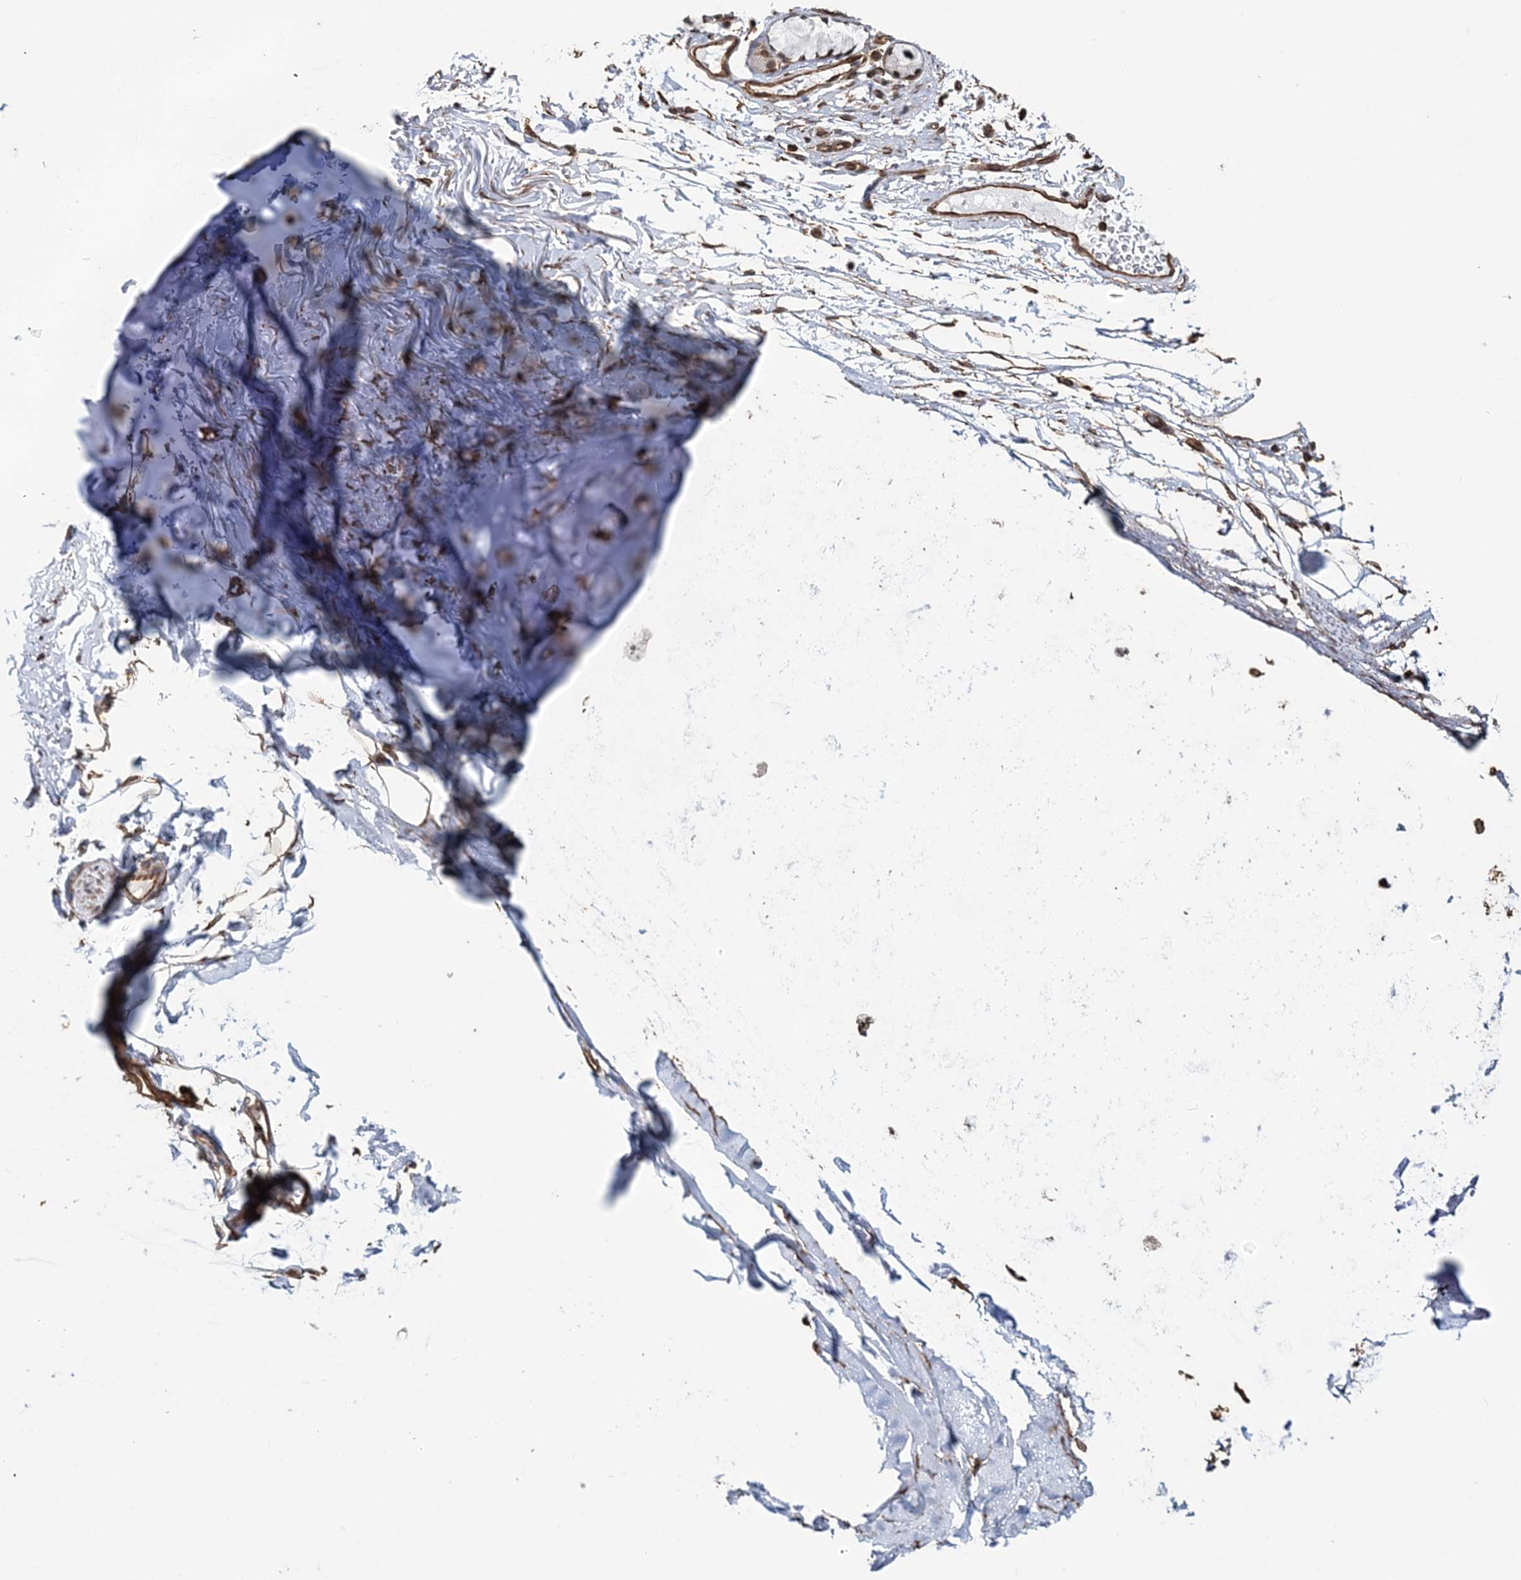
{"staining": {"intensity": "moderate", "quantity": ">75%", "location": "cytoplasmic/membranous,nuclear"}, "tissue": "adipose tissue", "cell_type": "Adipocytes", "image_type": "normal", "snomed": [{"axis": "morphology", "description": "Normal tissue, NOS"}, {"axis": "topography", "description": "Cartilage tissue"}, {"axis": "topography", "description": "Bronchus"}], "caption": "Immunohistochemistry (IHC) of normal adipose tissue displays medium levels of moderate cytoplasmic/membranous,nuclear expression in approximately >75% of adipocytes. (DAB (3,3'-diaminobenzidine) IHC, brown staining for protein, blue staining for nuclei).", "gene": "ATP11B", "patient": {"sex": "female", "age": 73}}